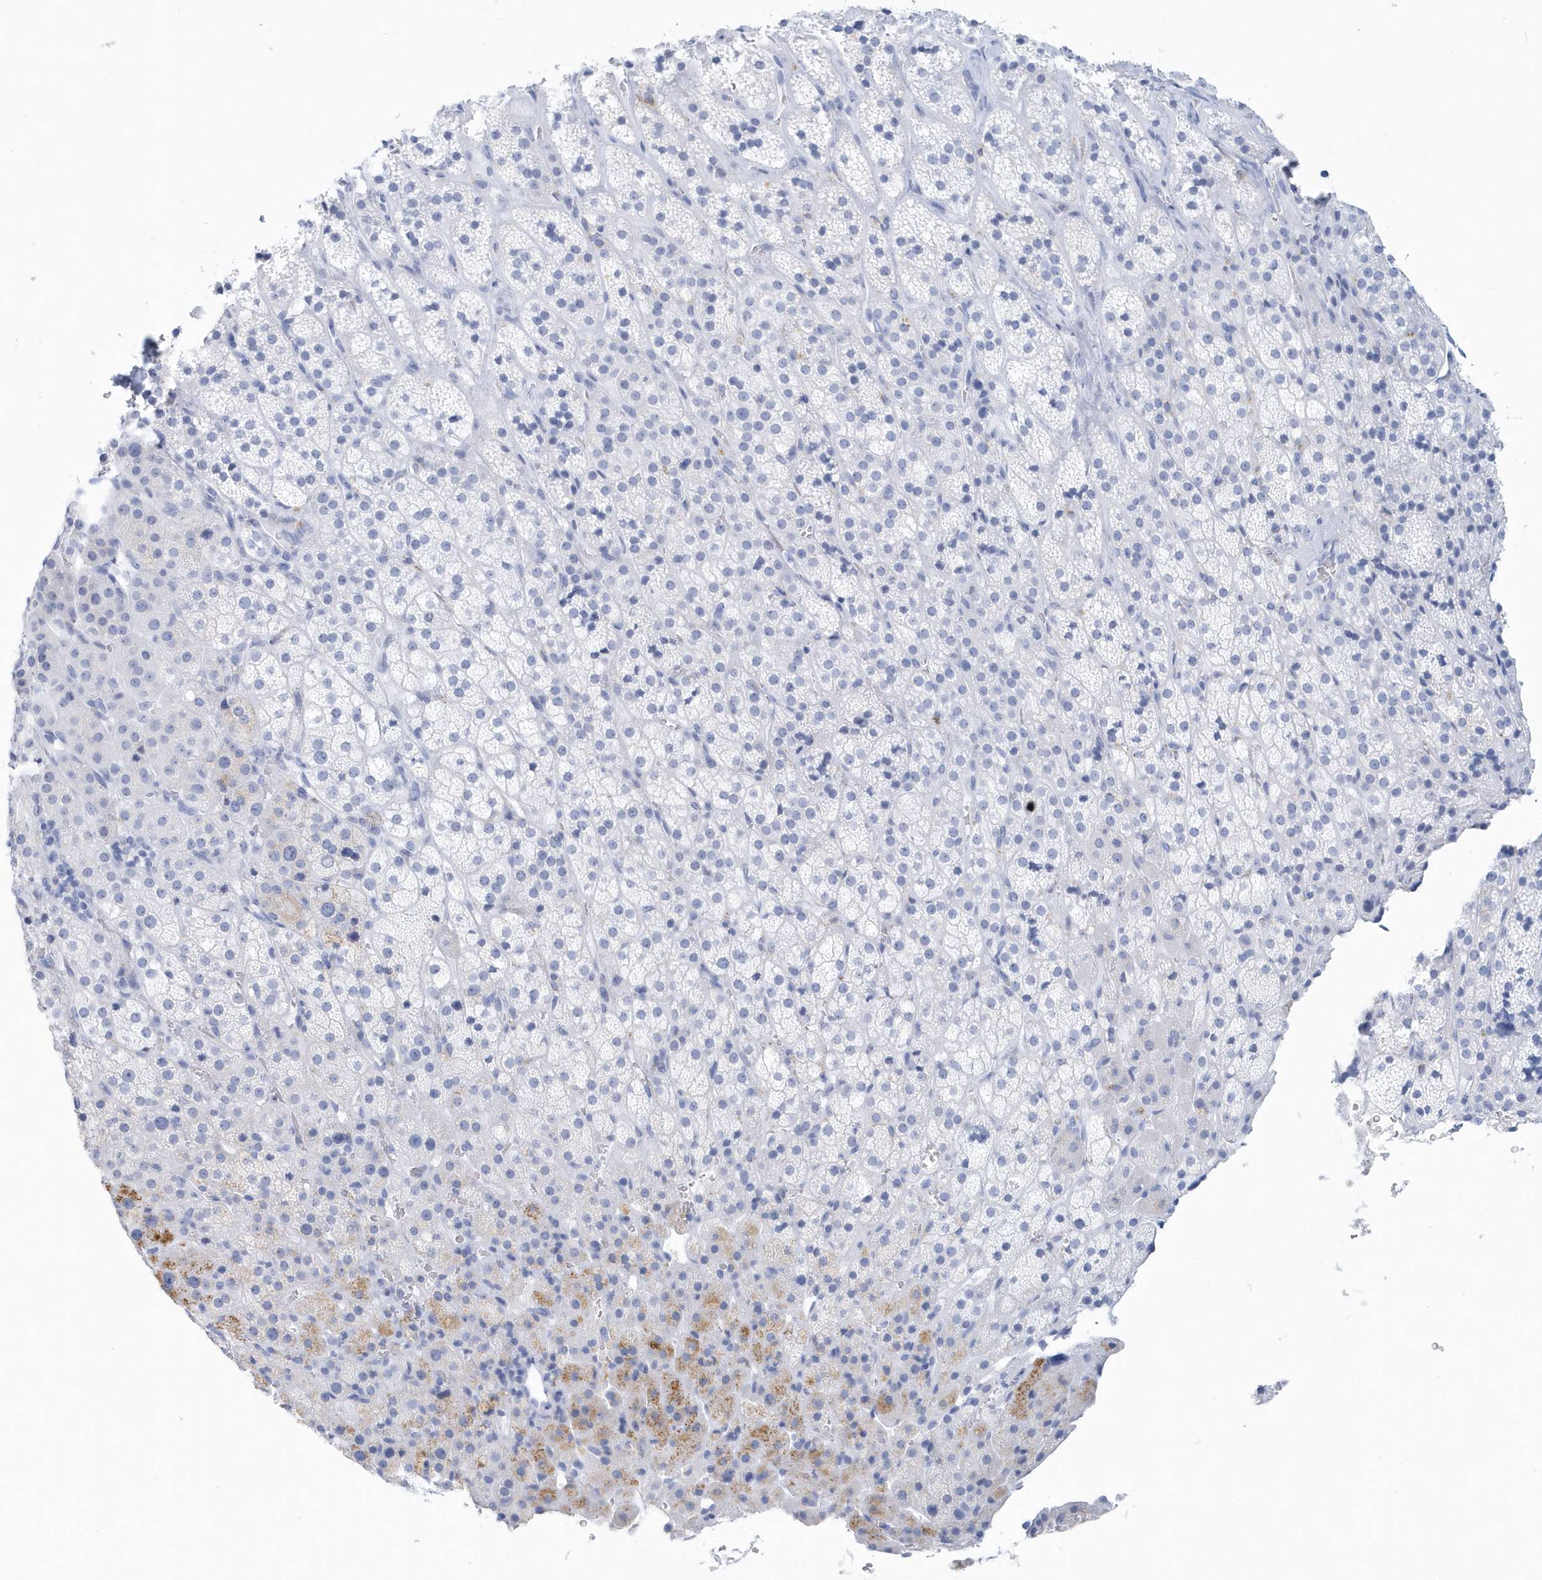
{"staining": {"intensity": "negative", "quantity": "none", "location": "none"}, "tissue": "adrenal gland", "cell_type": "Glandular cells", "image_type": "normal", "snomed": [{"axis": "morphology", "description": "Normal tissue, NOS"}, {"axis": "topography", "description": "Adrenal gland"}], "caption": "Glandular cells are negative for brown protein staining in unremarkable adrenal gland. Nuclei are stained in blue.", "gene": "PTPRO", "patient": {"sex": "female", "age": 57}}